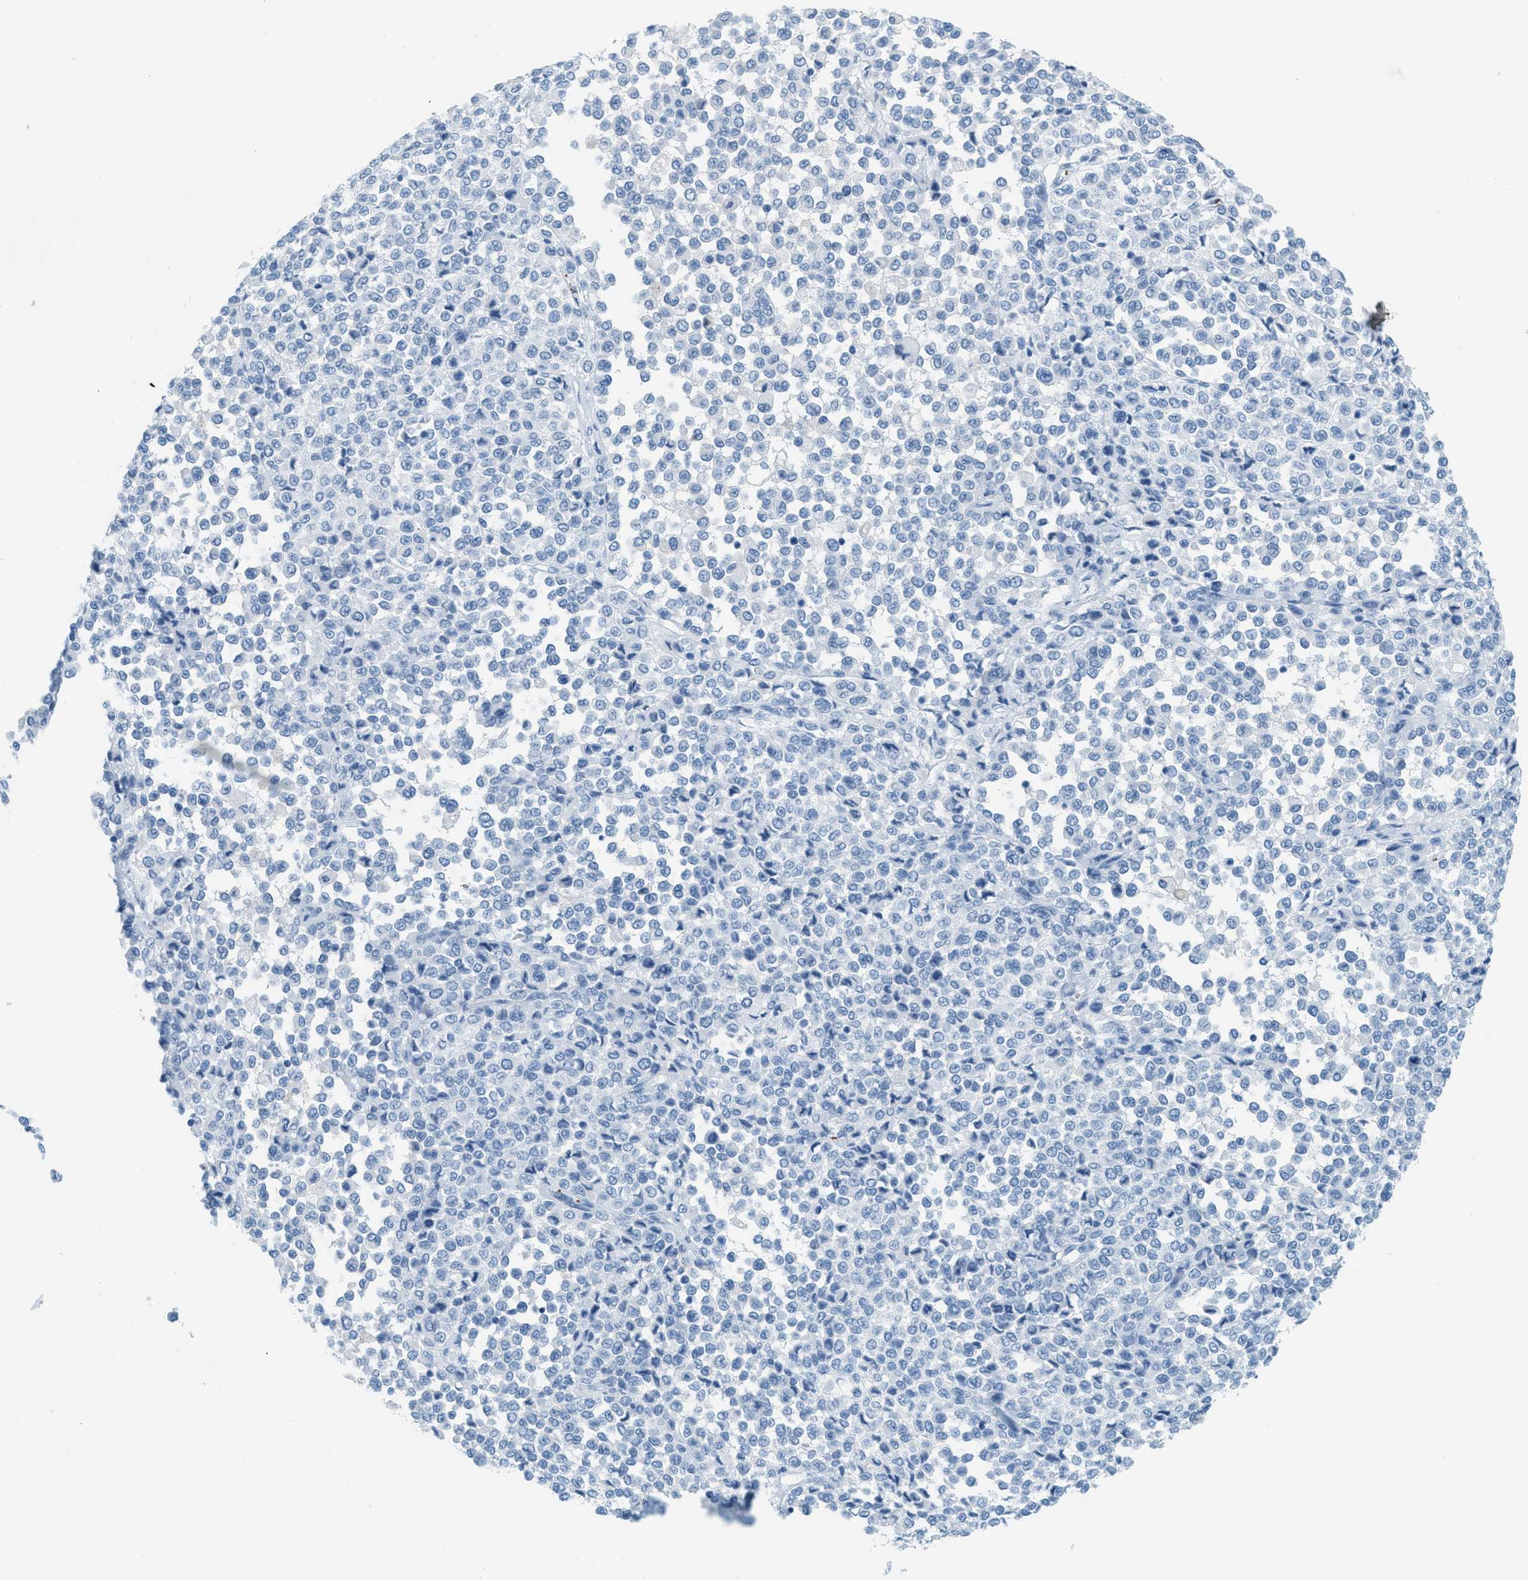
{"staining": {"intensity": "negative", "quantity": "none", "location": "none"}, "tissue": "melanoma", "cell_type": "Tumor cells", "image_type": "cancer", "snomed": [{"axis": "morphology", "description": "Malignant melanoma, Metastatic site"}, {"axis": "topography", "description": "Pancreas"}], "caption": "The photomicrograph reveals no staining of tumor cells in malignant melanoma (metastatic site).", "gene": "PPBP", "patient": {"sex": "female", "age": 30}}